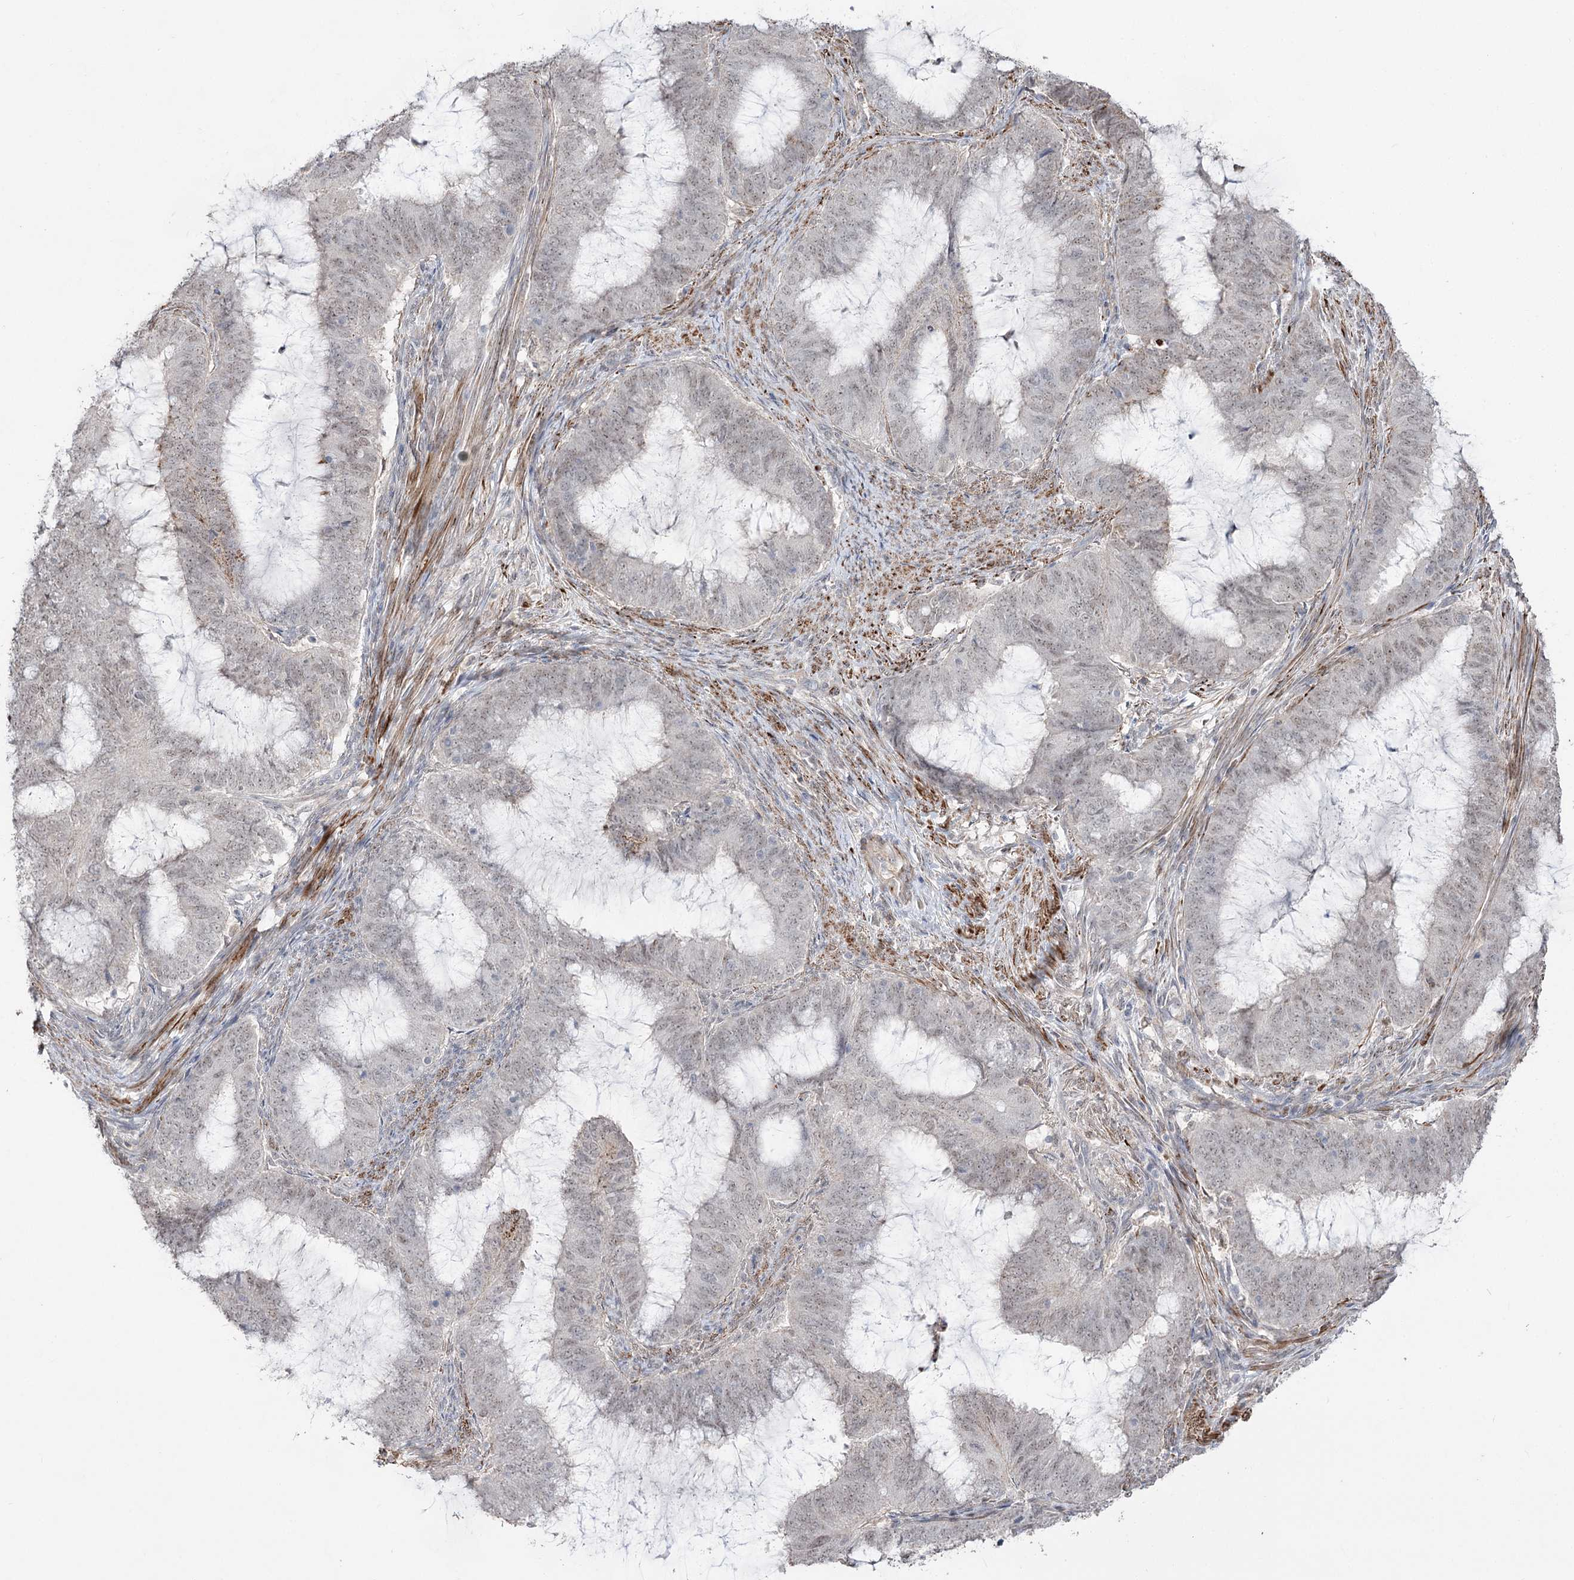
{"staining": {"intensity": "weak", "quantity": "25%-75%", "location": "nuclear"}, "tissue": "endometrial cancer", "cell_type": "Tumor cells", "image_type": "cancer", "snomed": [{"axis": "morphology", "description": "Adenocarcinoma, NOS"}, {"axis": "topography", "description": "Endometrium"}], "caption": "Immunohistochemistry (IHC) histopathology image of neoplastic tissue: endometrial cancer stained using immunohistochemistry (IHC) displays low levels of weak protein expression localized specifically in the nuclear of tumor cells, appearing as a nuclear brown color.", "gene": "ZSCAN23", "patient": {"sex": "female", "age": 51}}